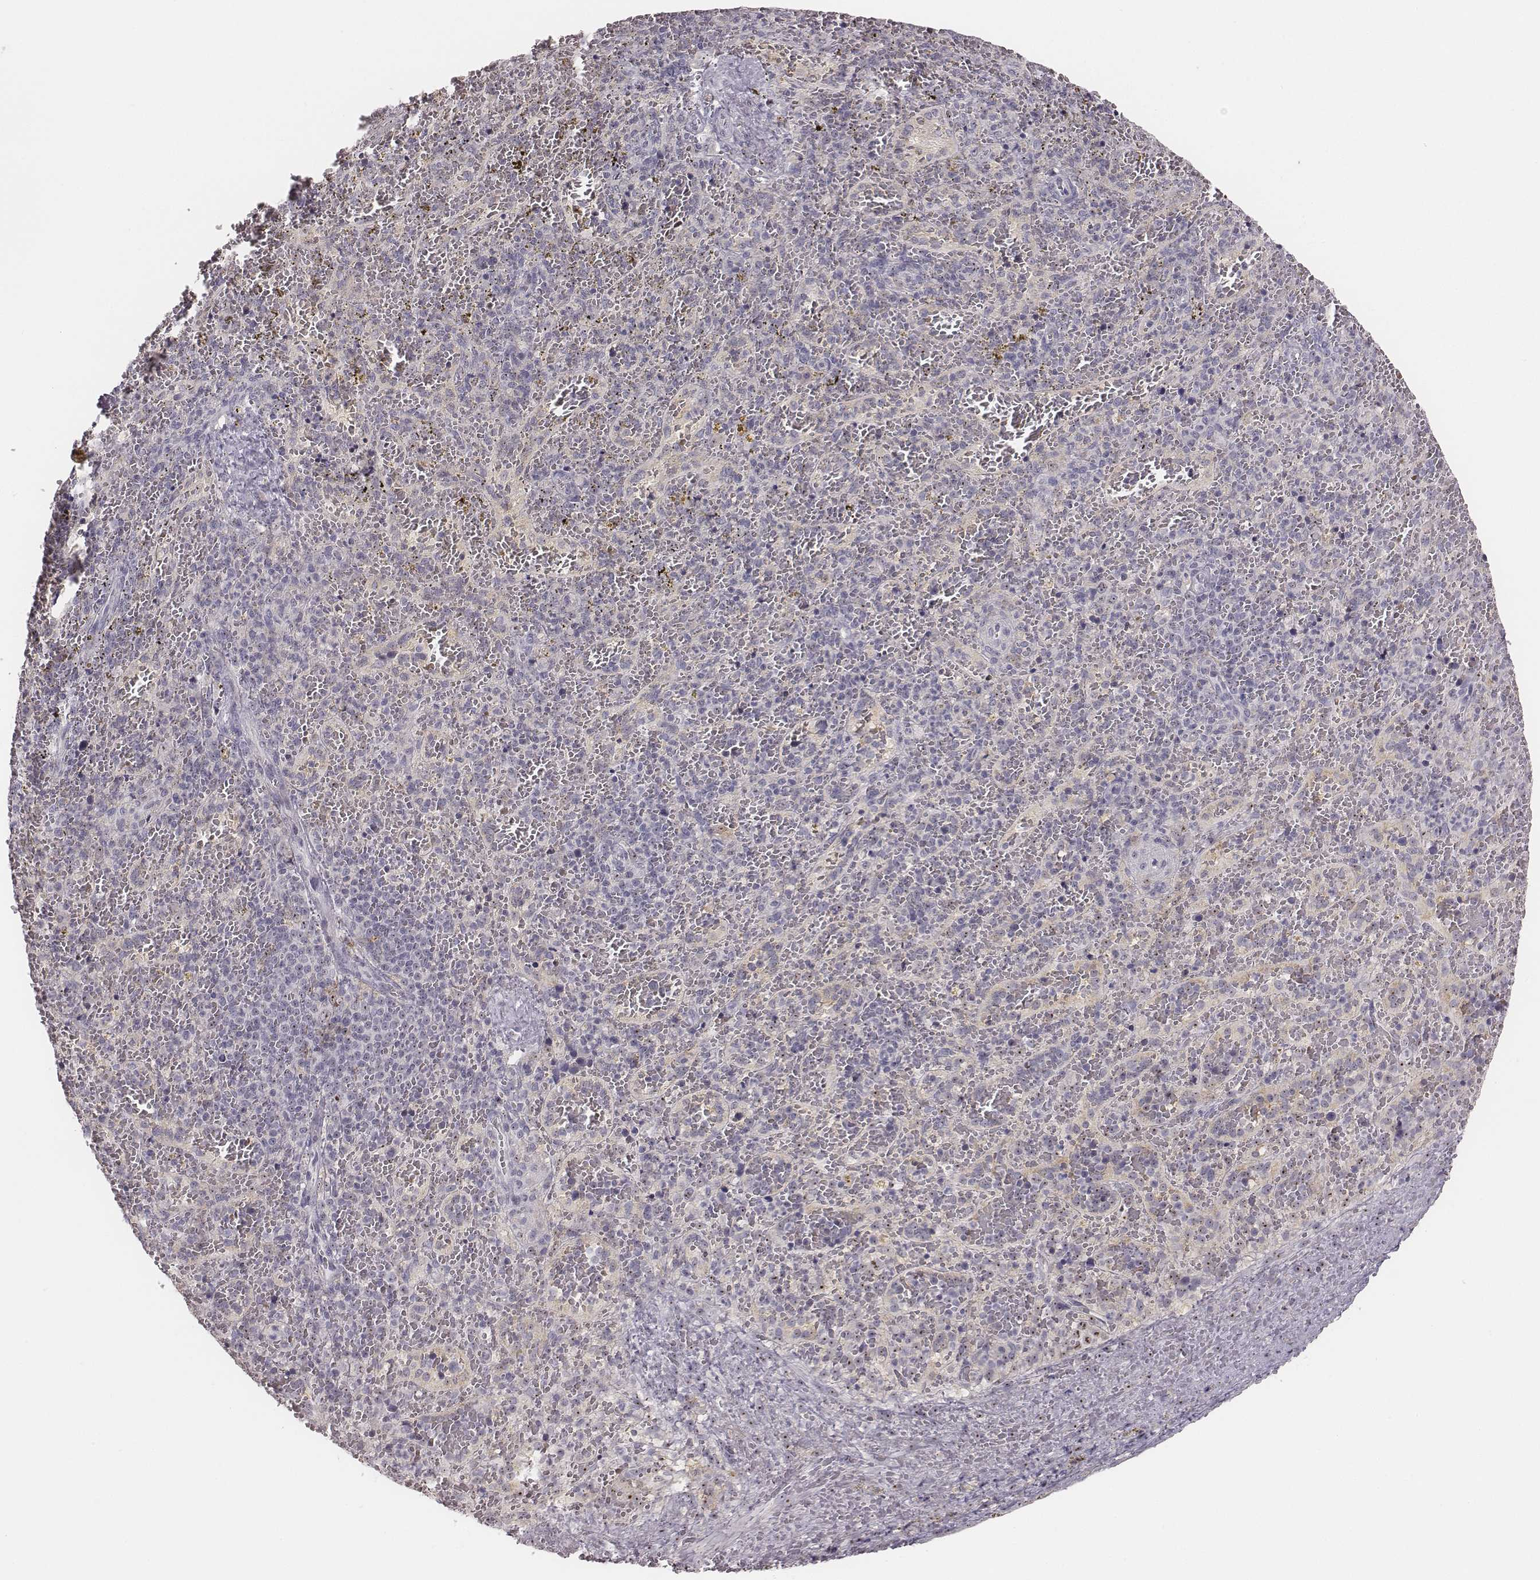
{"staining": {"intensity": "negative", "quantity": "none", "location": "none"}, "tissue": "spleen", "cell_type": "Cells in red pulp", "image_type": "normal", "snomed": [{"axis": "morphology", "description": "Normal tissue, NOS"}, {"axis": "topography", "description": "Spleen"}], "caption": "Immunohistochemical staining of benign human spleen reveals no significant expression in cells in red pulp. The staining was performed using DAB (3,3'-diaminobenzidine) to visualize the protein expression in brown, while the nuclei were stained in blue with hematoxylin (Magnification: 20x).", "gene": "NIFK", "patient": {"sex": "female", "age": 50}}